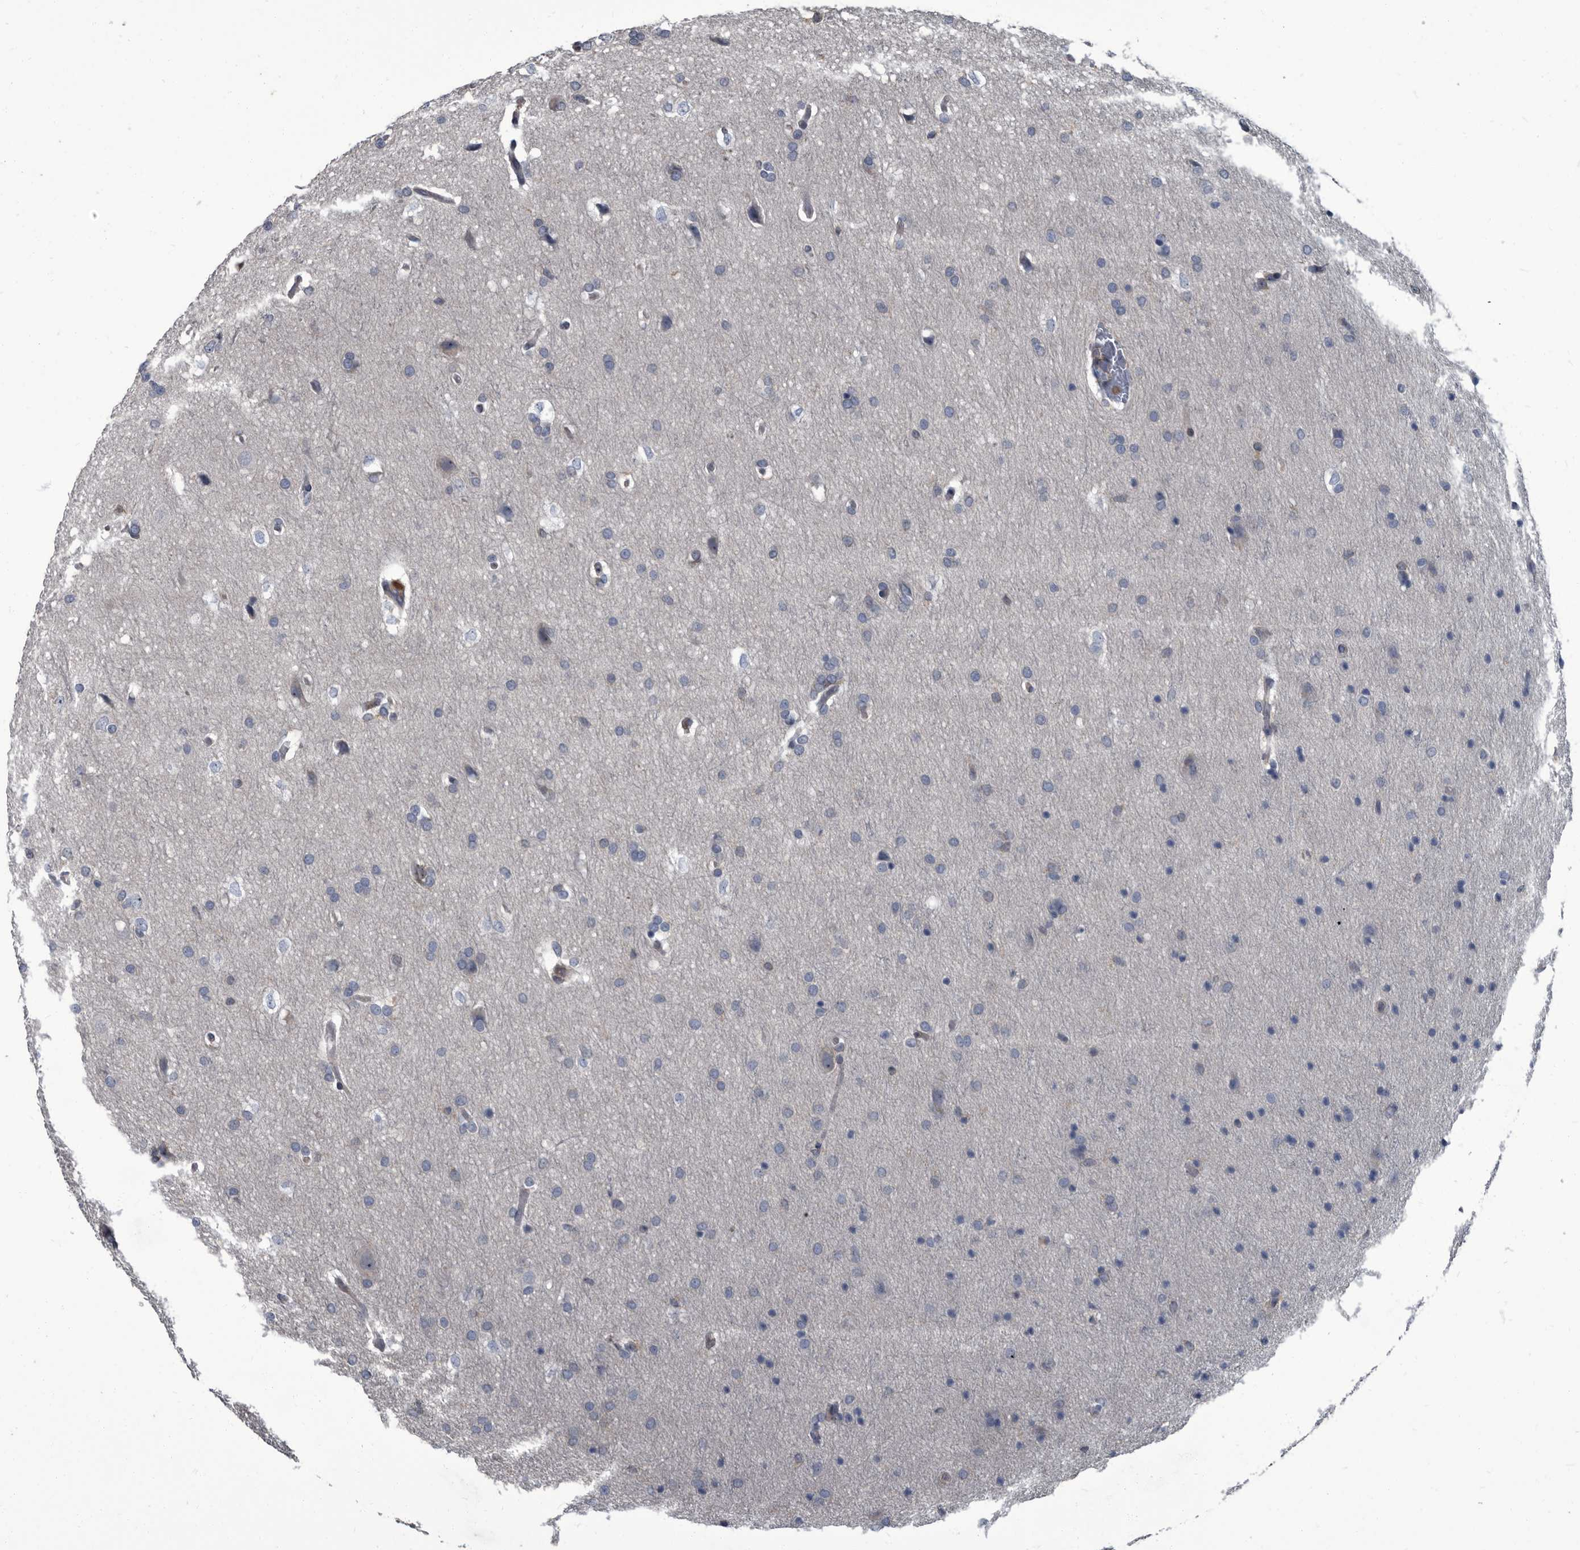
{"staining": {"intensity": "negative", "quantity": "none", "location": "none"}, "tissue": "glioma", "cell_type": "Tumor cells", "image_type": "cancer", "snomed": [{"axis": "morphology", "description": "Glioma, malignant, Low grade"}, {"axis": "topography", "description": "Brain"}], "caption": "Tumor cells are negative for brown protein staining in malignant glioma (low-grade). The staining is performed using DAB brown chromogen with nuclei counter-stained in using hematoxylin.", "gene": "CDV3", "patient": {"sex": "female", "age": 37}}